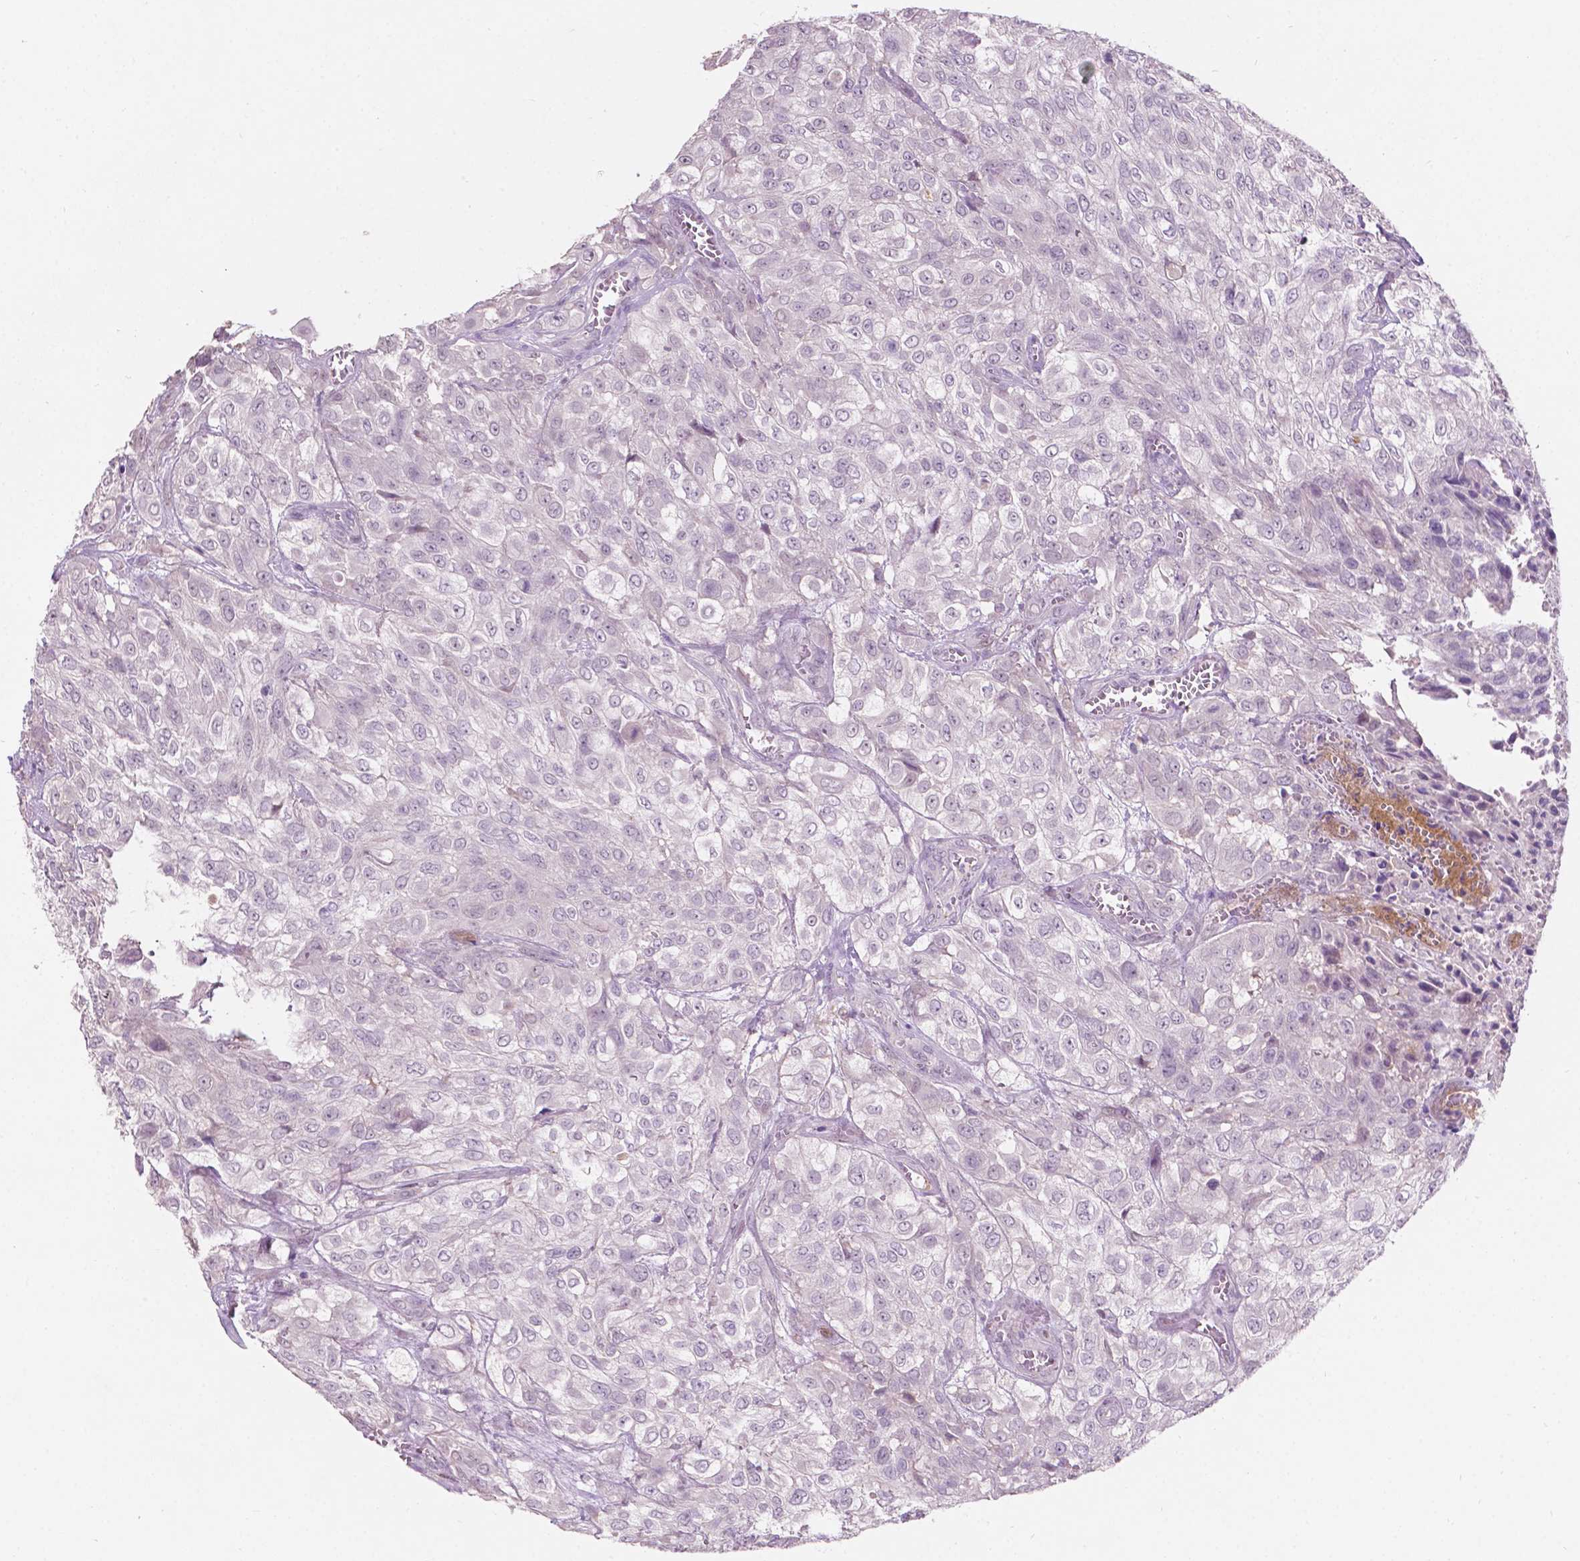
{"staining": {"intensity": "negative", "quantity": "none", "location": "none"}, "tissue": "urothelial cancer", "cell_type": "Tumor cells", "image_type": "cancer", "snomed": [{"axis": "morphology", "description": "Urothelial carcinoma, High grade"}, {"axis": "topography", "description": "Urinary bladder"}], "caption": "Immunohistochemical staining of human urothelial cancer demonstrates no significant staining in tumor cells.", "gene": "TM6SF2", "patient": {"sex": "male", "age": 57}}